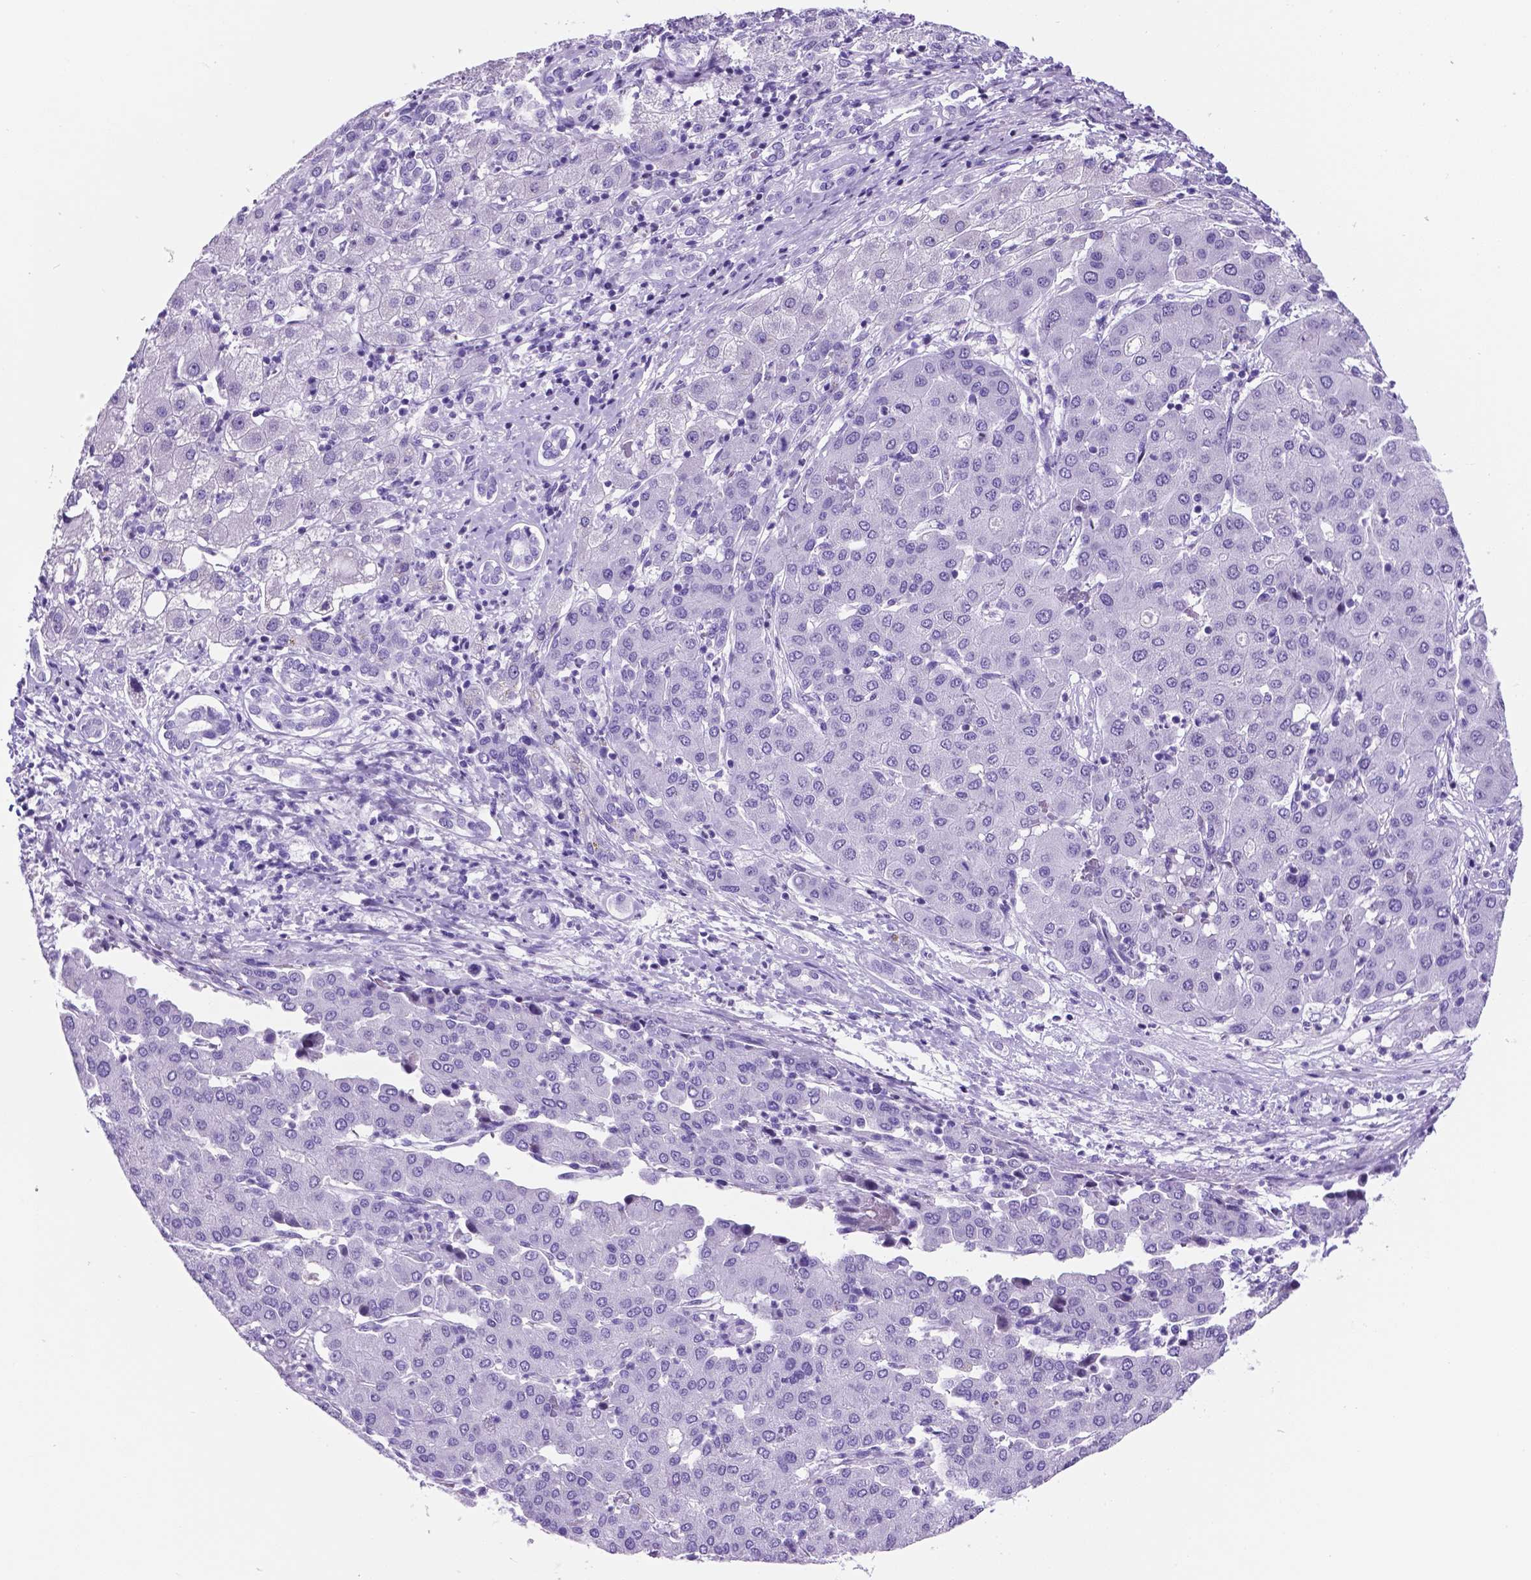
{"staining": {"intensity": "negative", "quantity": "none", "location": "none"}, "tissue": "liver cancer", "cell_type": "Tumor cells", "image_type": "cancer", "snomed": [{"axis": "morphology", "description": "Carcinoma, Hepatocellular, NOS"}, {"axis": "topography", "description": "Liver"}], "caption": "Liver cancer (hepatocellular carcinoma) stained for a protein using immunohistochemistry (IHC) shows no expression tumor cells.", "gene": "C17orf107", "patient": {"sex": "male", "age": 65}}